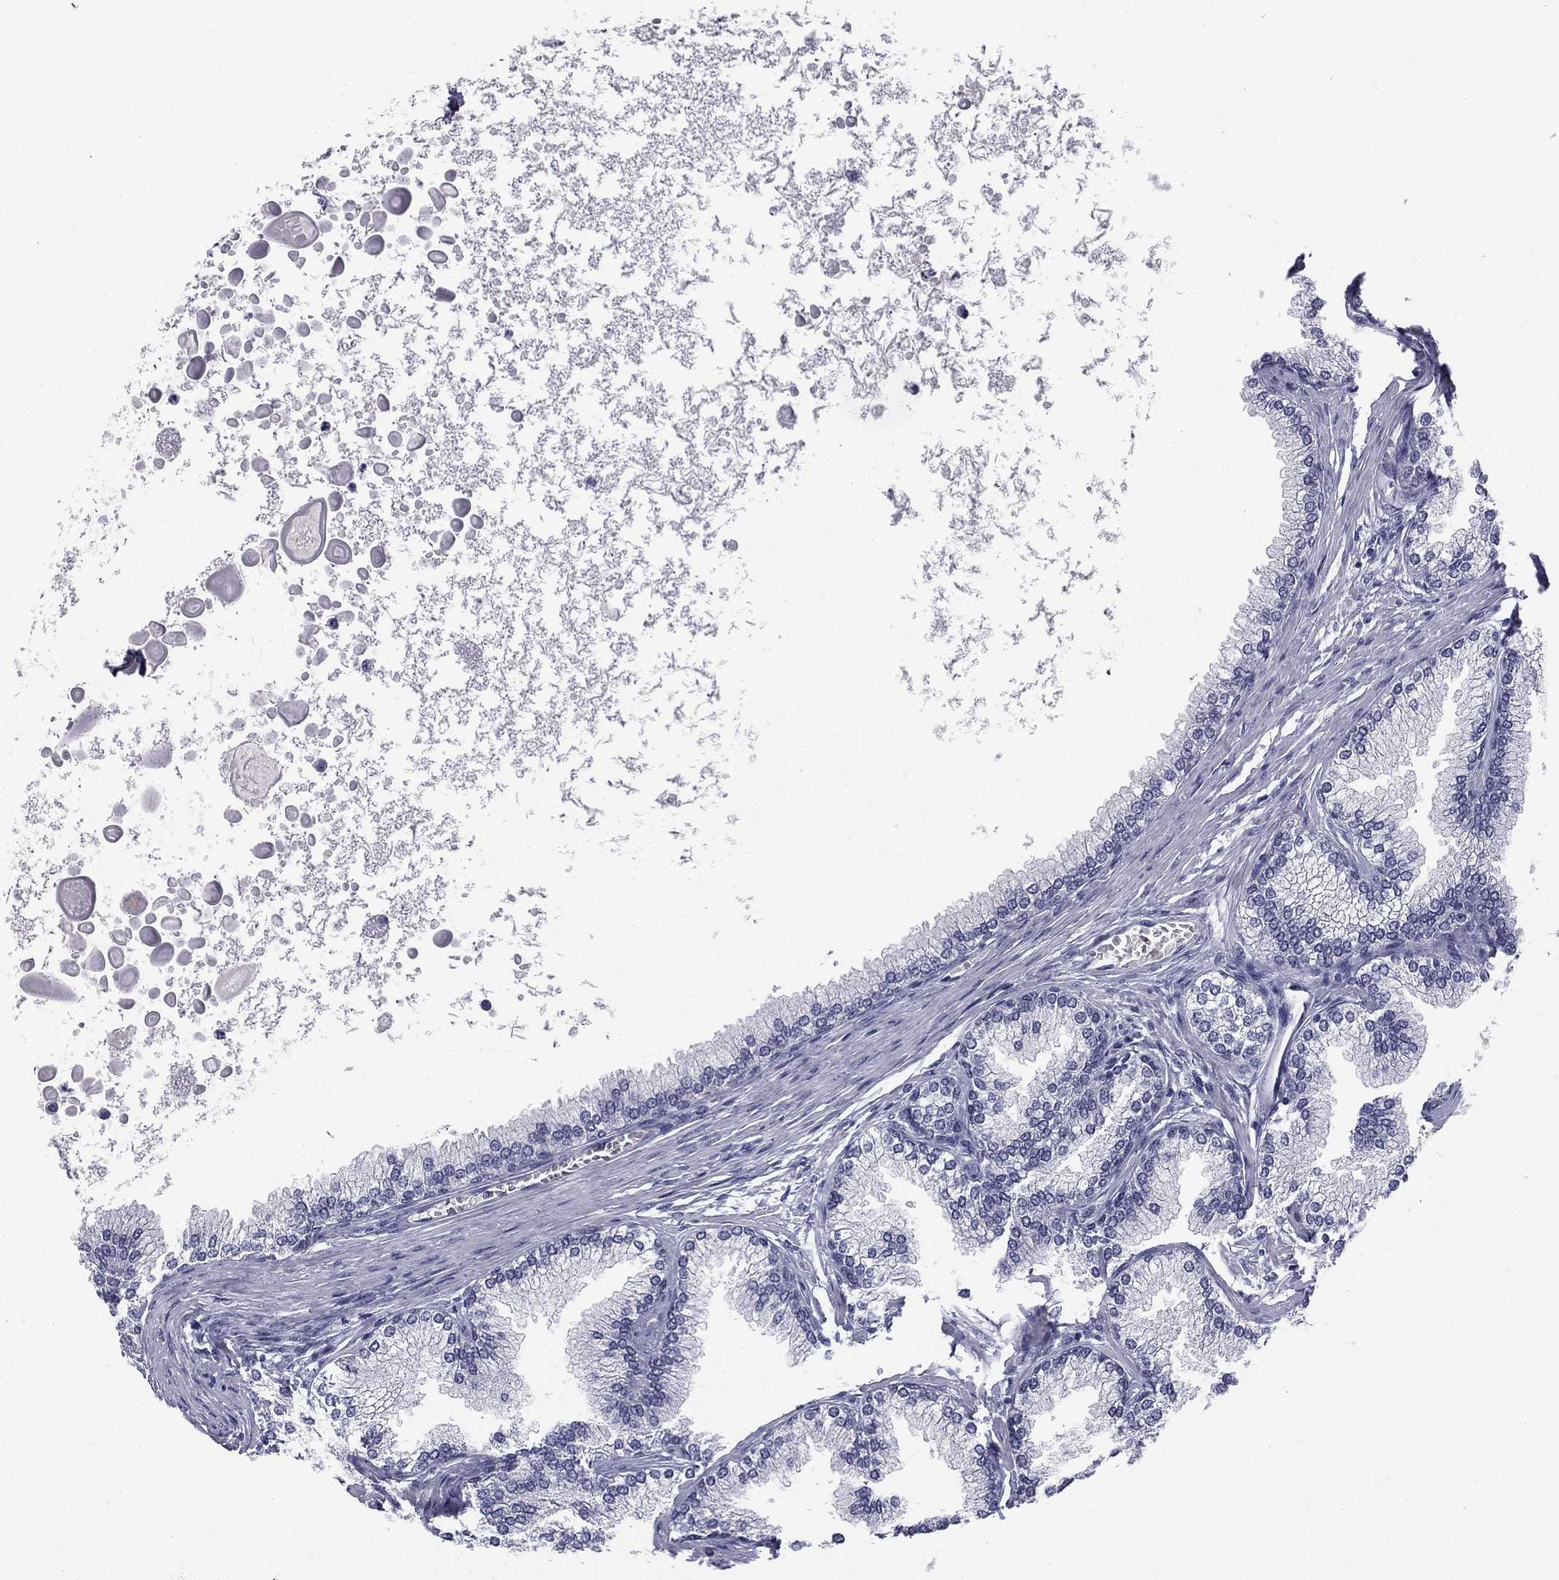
{"staining": {"intensity": "moderate", "quantity": "<25%", "location": "nuclear"}, "tissue": "prostate", "cell_type": "Glandular cells", "image_type": "normal", "snomed": [{"axis": "morphology", "description": "Normal tissue, NOS"}, {"axis": "topography", "description": "Prostate"}], "caption": "Protein positivity by IHC displays moderate nuclear staining in about <25% of glandular cells in benign prostate.", "gene": "TFAP2B", "patient": {"sex": "male", "age": 72}}